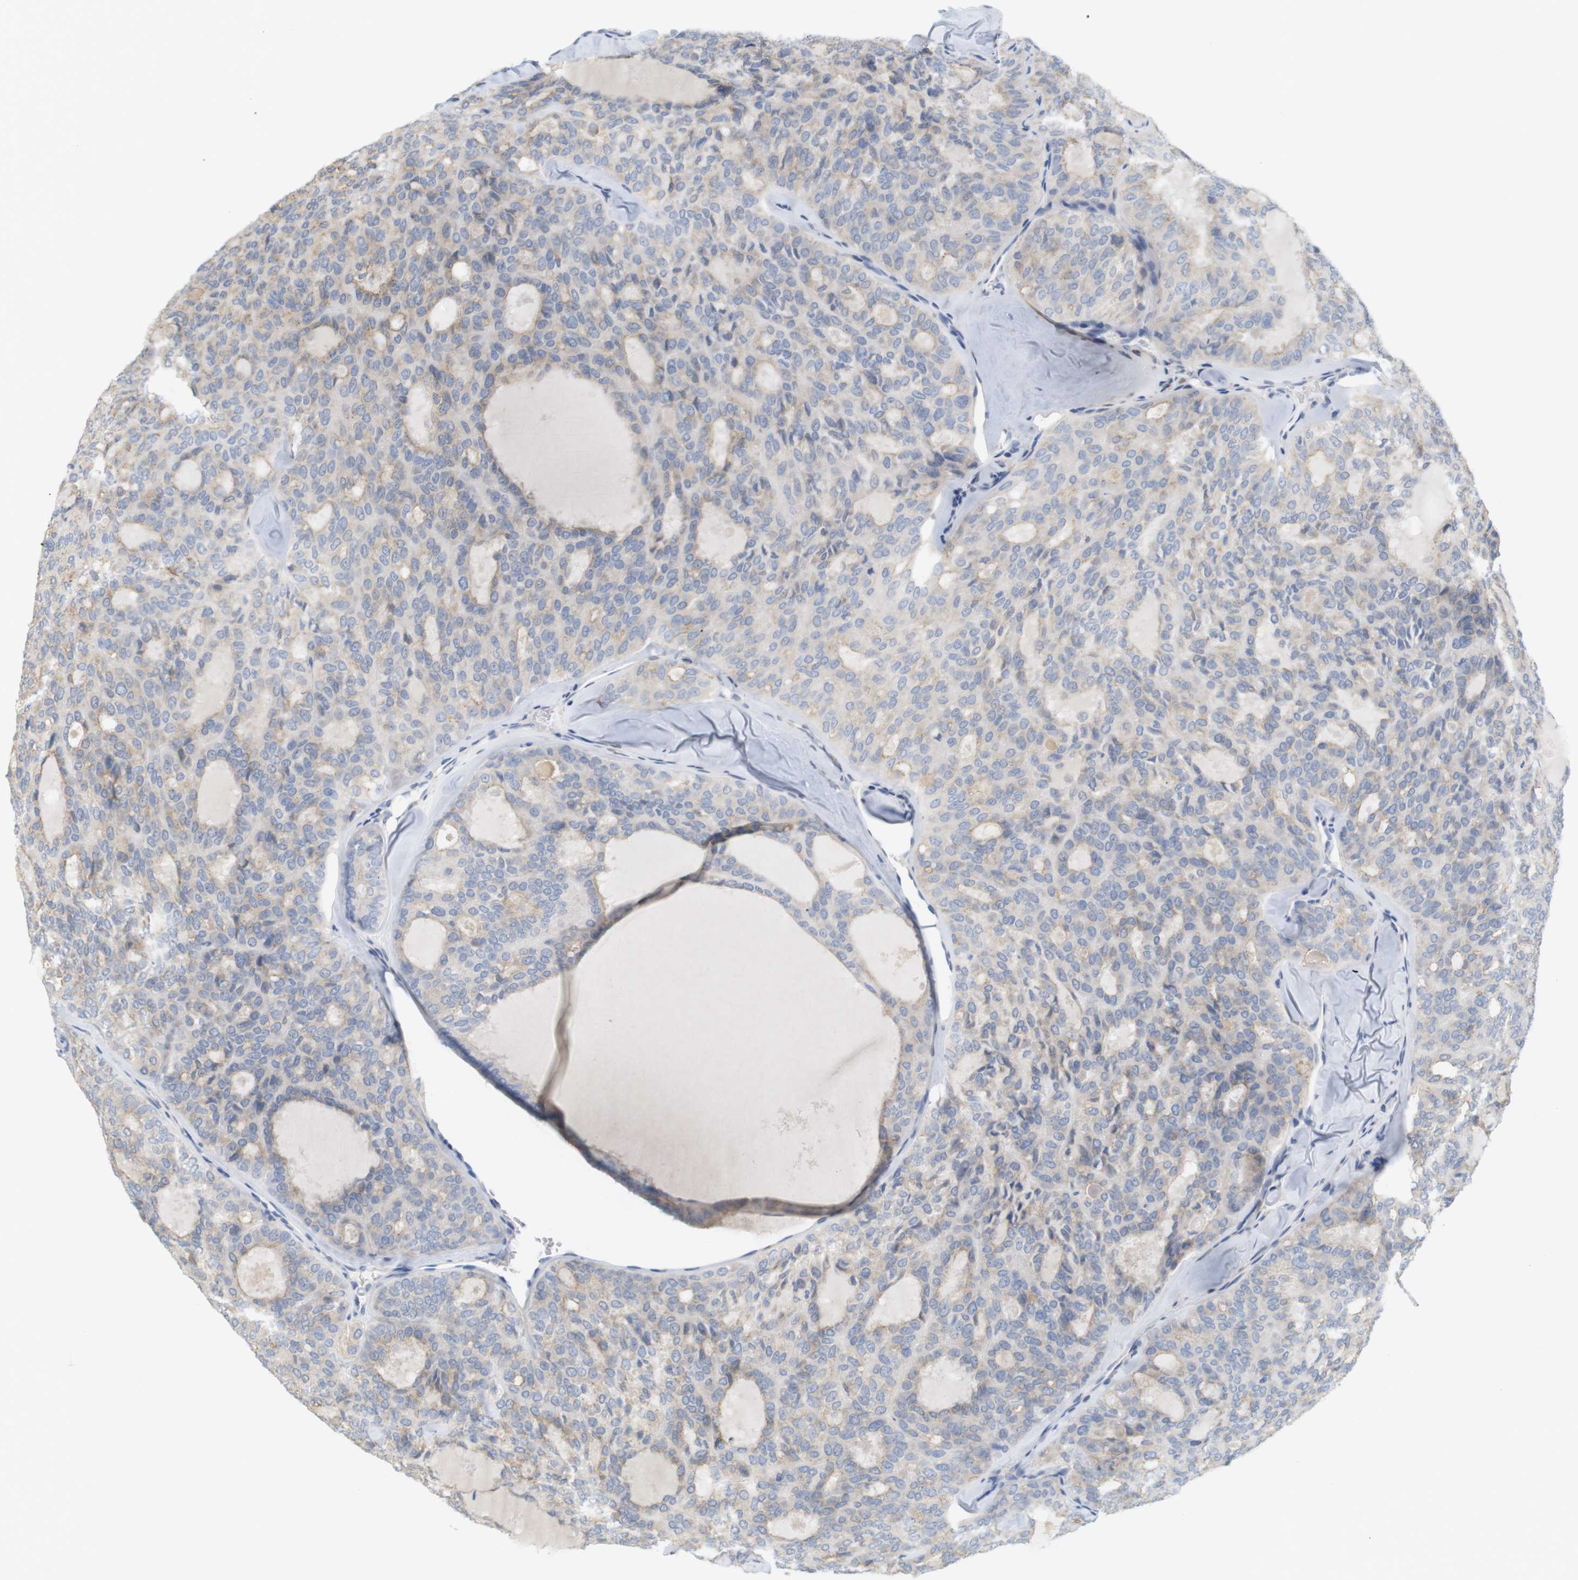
{"staining": {"intensity": "weak", "quantity": ">75%", "location": "cytoplasmic/membranous"}, "tissue": "thyroid cancer", "cell_type": "Tumor cells", "image_type": "cancer", "snomed": [{"axis": "morphology", "description": "Follicular adenoma carcinoma, NOS"}, {"axis": "topography", "description": "Thyroid gland"}], "caption": "Tumor cells demonstrate low levels of weak cytoplasmic/membranous staining in approximately >75% of cells in human follicular adenoma carcinoma (thyroid). The staining is performed using DAB (3,3'-diaminobenzidine) brown chromogen to label protein expression. The nuclei are counter-stained blue using hematoxylin.", "gene": "ITPR1", "patient": {"sex": "male", "age": 75}}